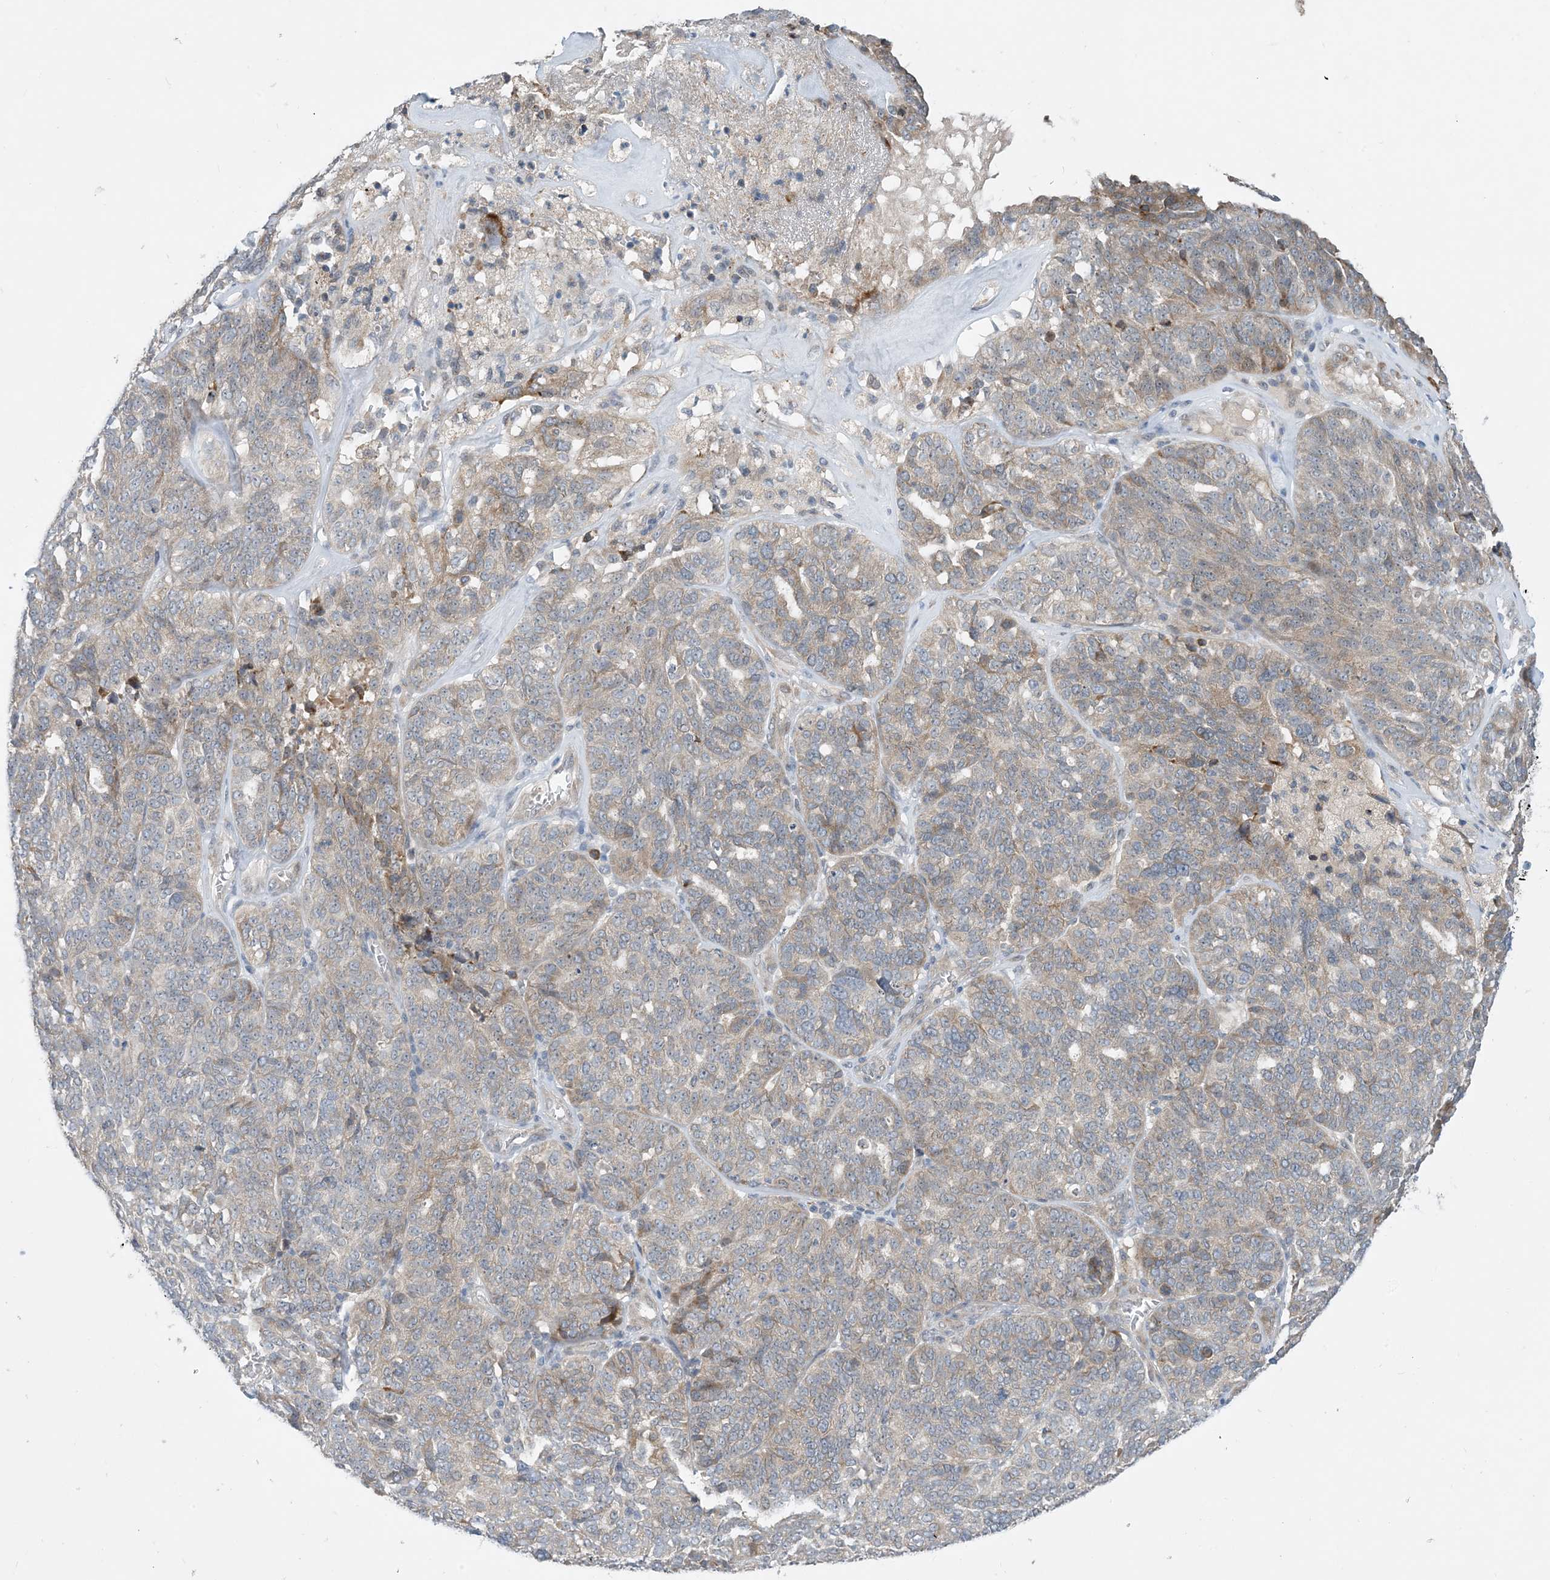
{"staining": {"intensity": "weak", "quantity": "<25%", "location": "cytoplasmic/membranous"}, "tissue": "ovarian cancer", "cell_type": "Tumor cells", "image_type": "cancer", "snomed": [{"axis": "morphology", "description": "Cystadenocarcinoma, serous, NOS"}, {"axis": "topography", "description": "Ovary"}], "caption": "DAB (3,3'-diaminobenzidine) immunohistochemical staining of ovarian cancer reveals no significant expression in tumor cells.", "gene": "PHOSPHO2", "patient": {"sex": "female", "age": 59}}